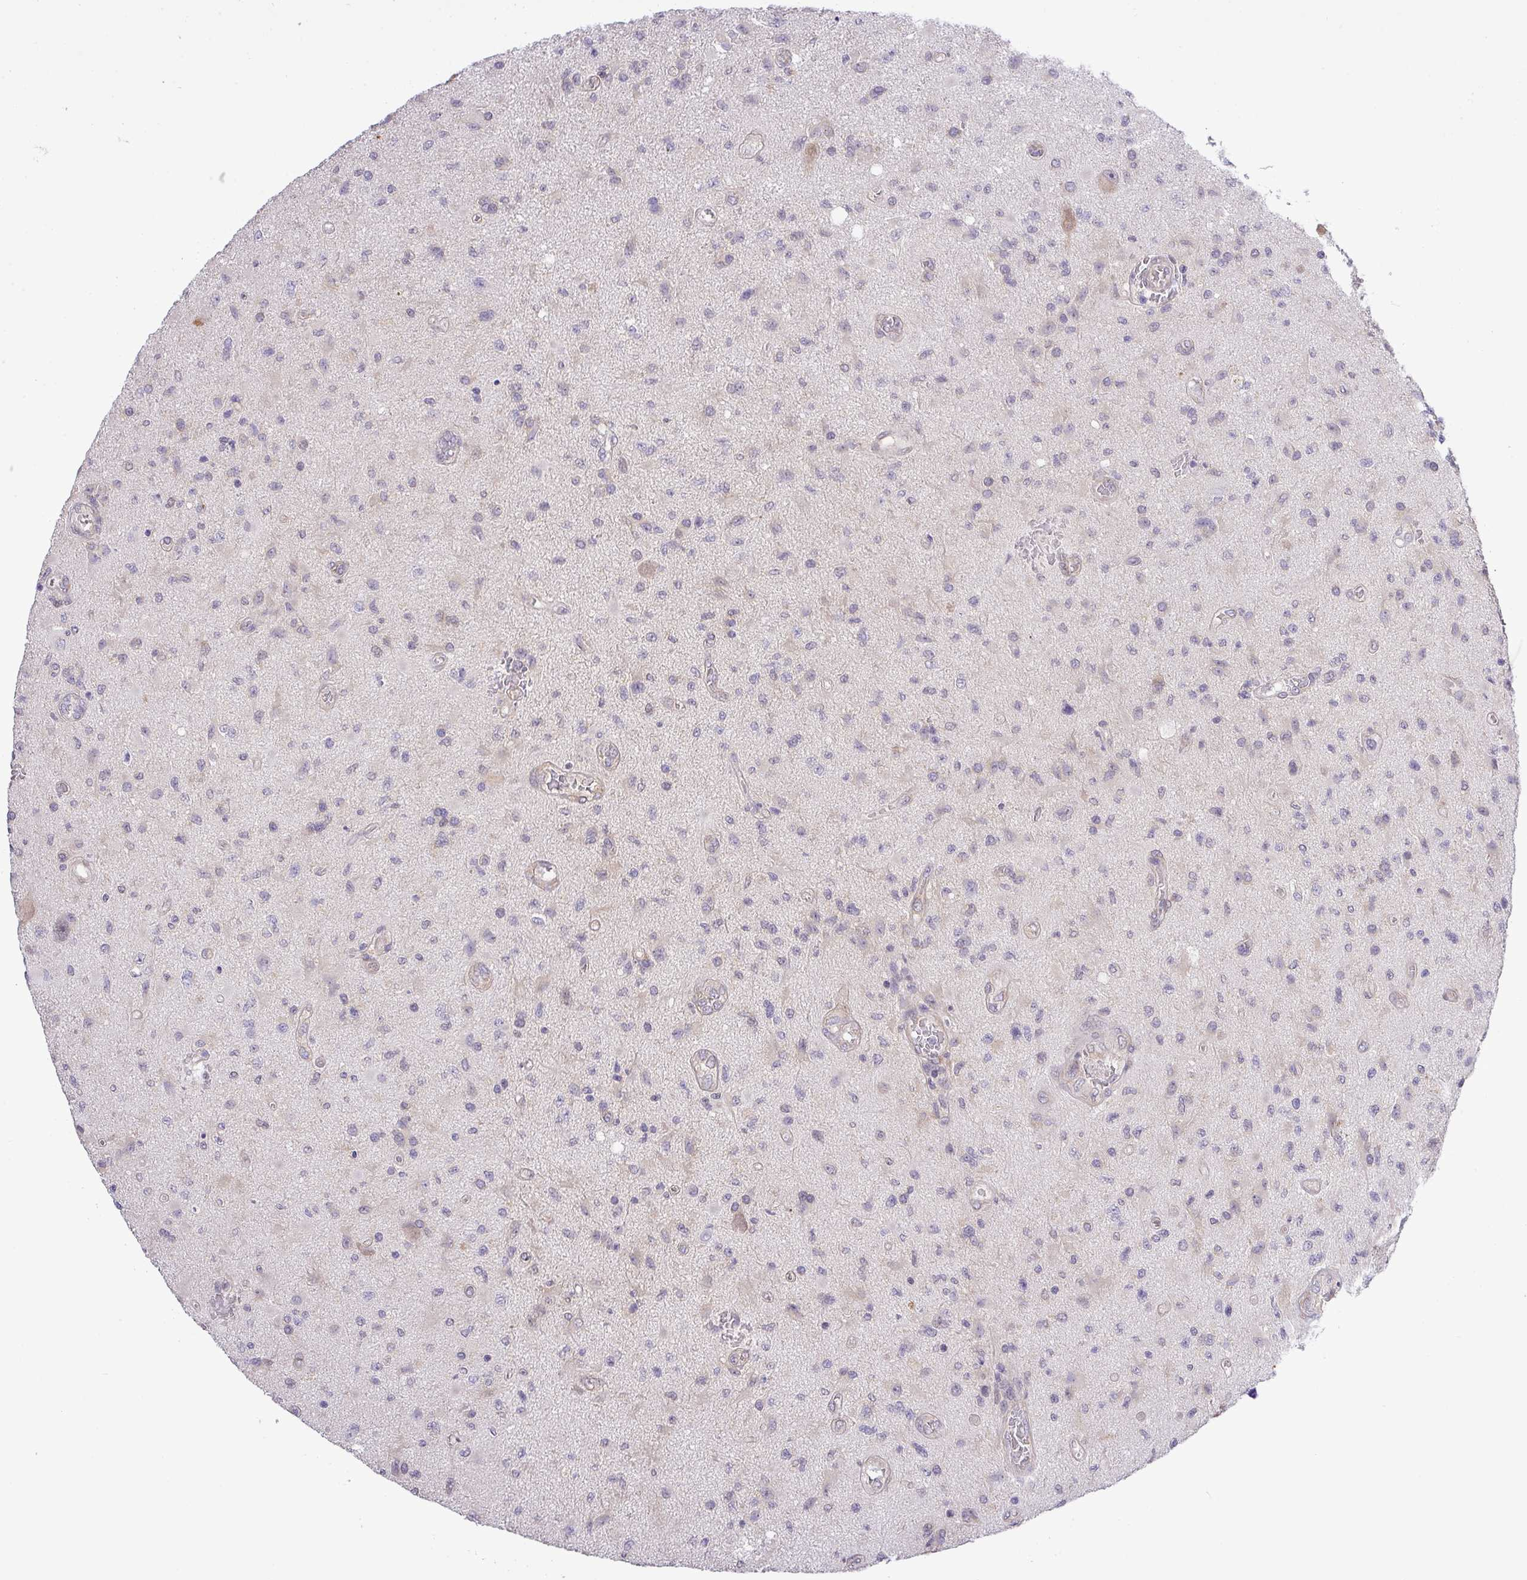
{"staining": {"intensity": "negative", "quantity": "none", "location": "none"}, "tissue": "glioma", "cell_type": "Tumor cells", "image_type": "cancer", "snomed": [{"axis": "morphology", "description": "Glioma, malignant, High grade"}, {"axis": "topography", "description": "Brain"}], "caption": "Malignant glioma (high-grade) was stained to show a protein in brown. There is no significant expression in tumor cells.", "gene": "FAM222B", "patient": {"sex": "male", "age": 67}}